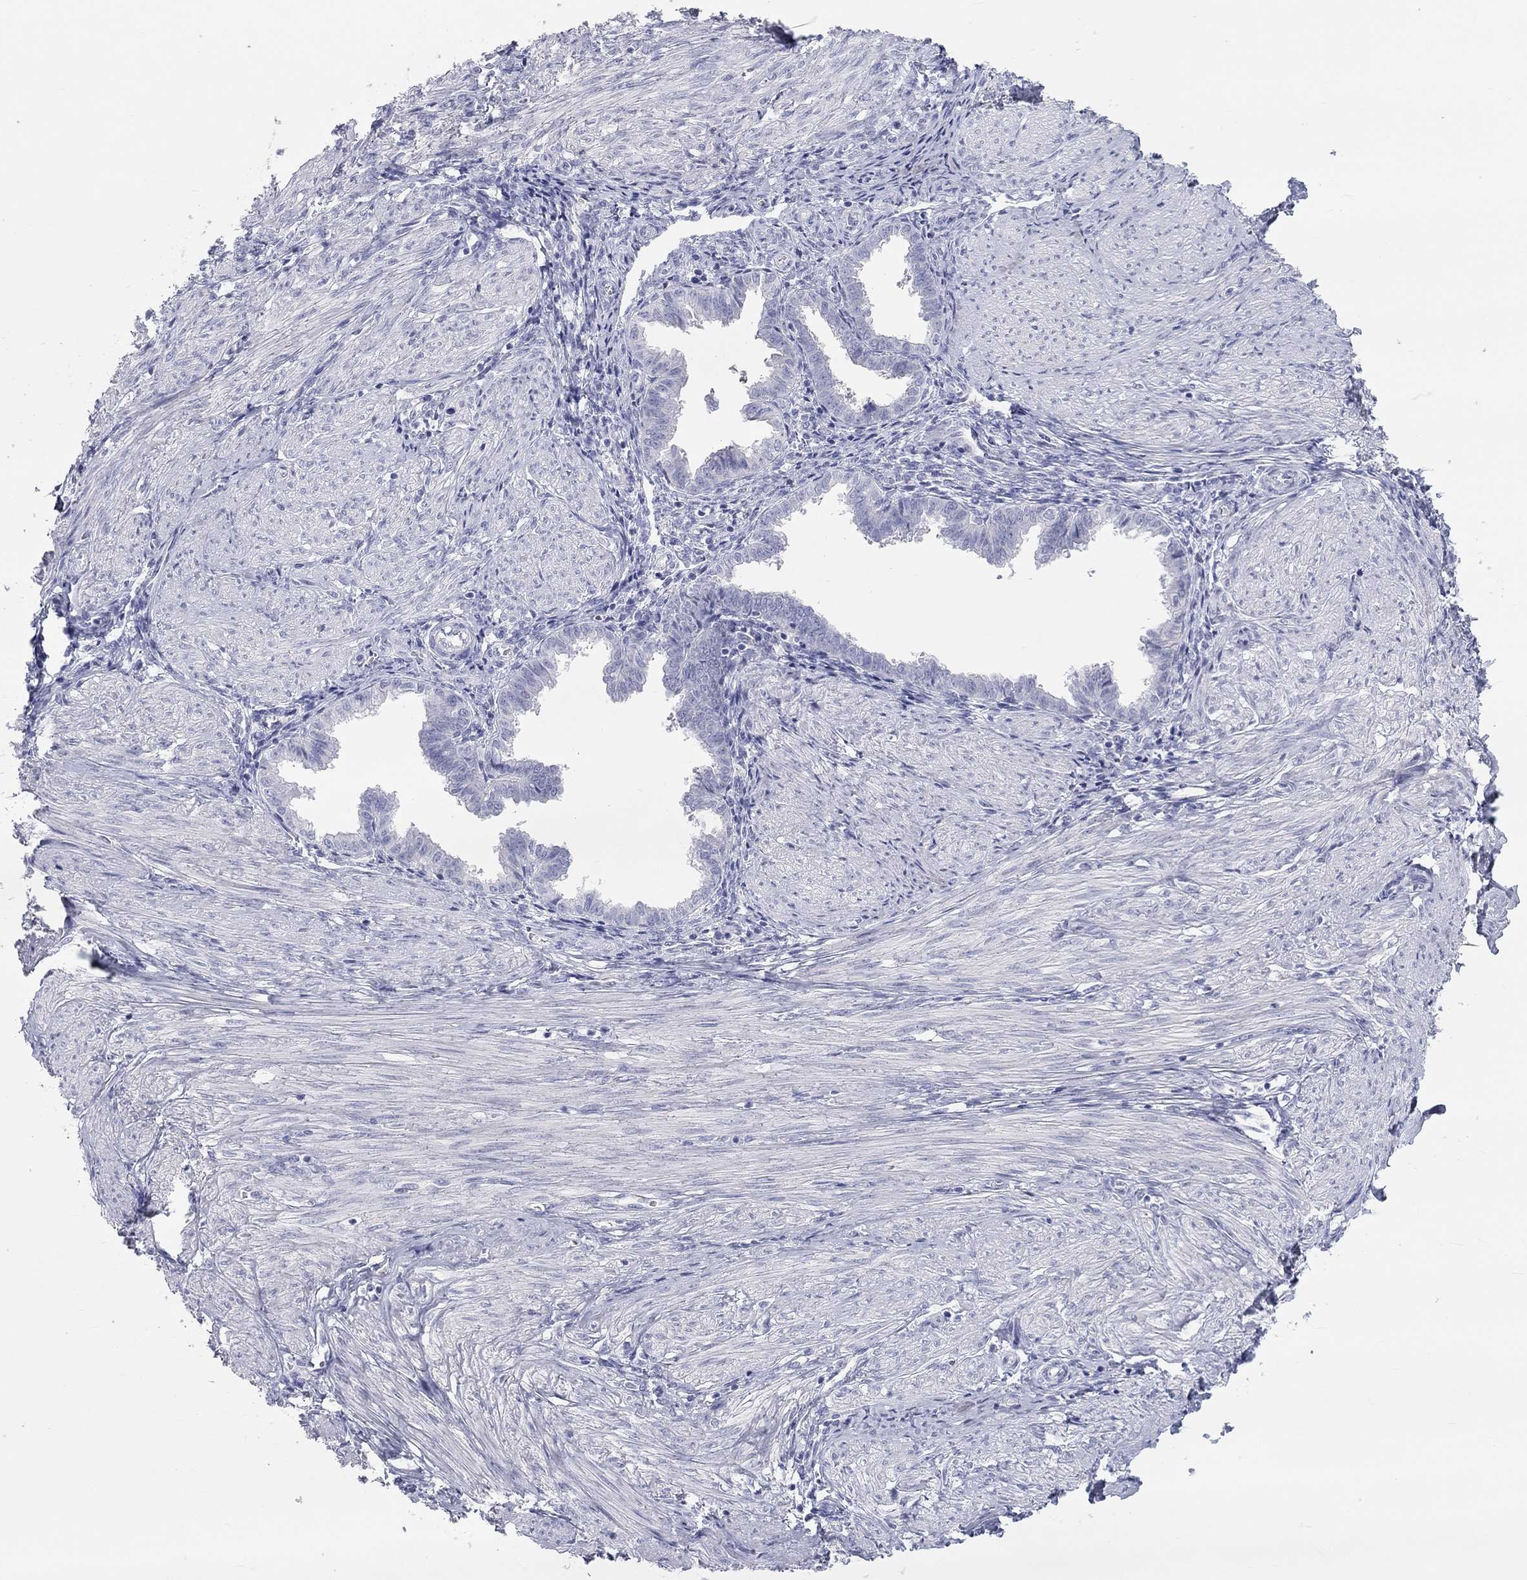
{"staining": {"intensity": "negative", "quantity": "none", "location": "none"}, "tissue": "endometrium", "cell_type": "Cells in endometrial stroma", "image_type": "normal", "snomed": [{"axis": "morphology", "description": "Normal tissue, NOS"}, {"axis": "topography", "description": "Endometrium"}], "caption": "Cells in endometrial stroma are negative for brown protein staining in normal endometrium. Brightfield microscopy of immunohistochemistry stained with DAB (brown) and hematoxylin (blue), captured at high magnification.", "gene": "ST7L", "patient": {"sex": "female", "age": 37}}